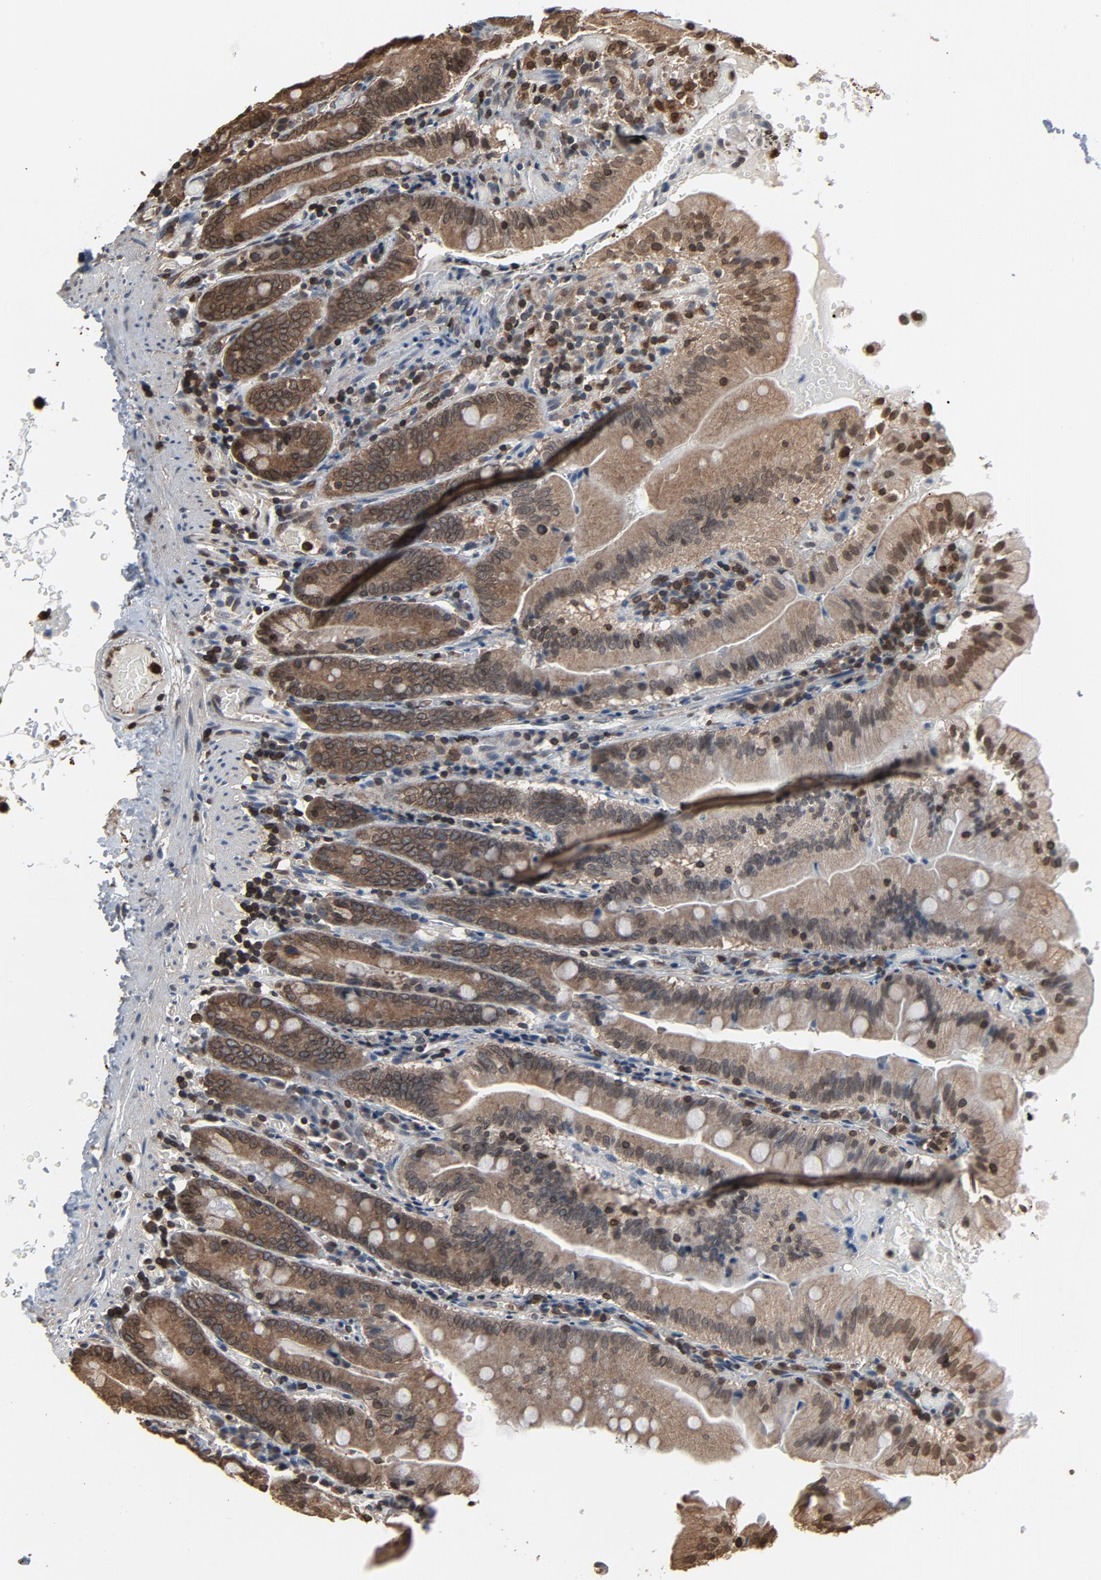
{"staining": {"intensity": "weak", "quantity": "<25%", "location": "cytoplasmic/membranous,nuclear"}, "tissue": "small intestine", "cell_type": "Glandular cells", "image_type": "normal", "snomed": [{"axis": "morphology", "description": "Normal tissue, NOS"}, {"axis": "topography", "description": "Small intestine"}], "caption": "High magnification brightfield microscopy of benign small intestine stained with DAB (brown) and counterstained with hematoxylin (blue): glandular cells show no significant positivity. (Stains: DAB (3,3'-diaminobenzidine) immunohistochemistry with hematoxylin counter stain, Microscopy: brightfield microscopy at high magnification).", "gene": "UBE2D1", "patient": {"sex": "male", "age": 71}}